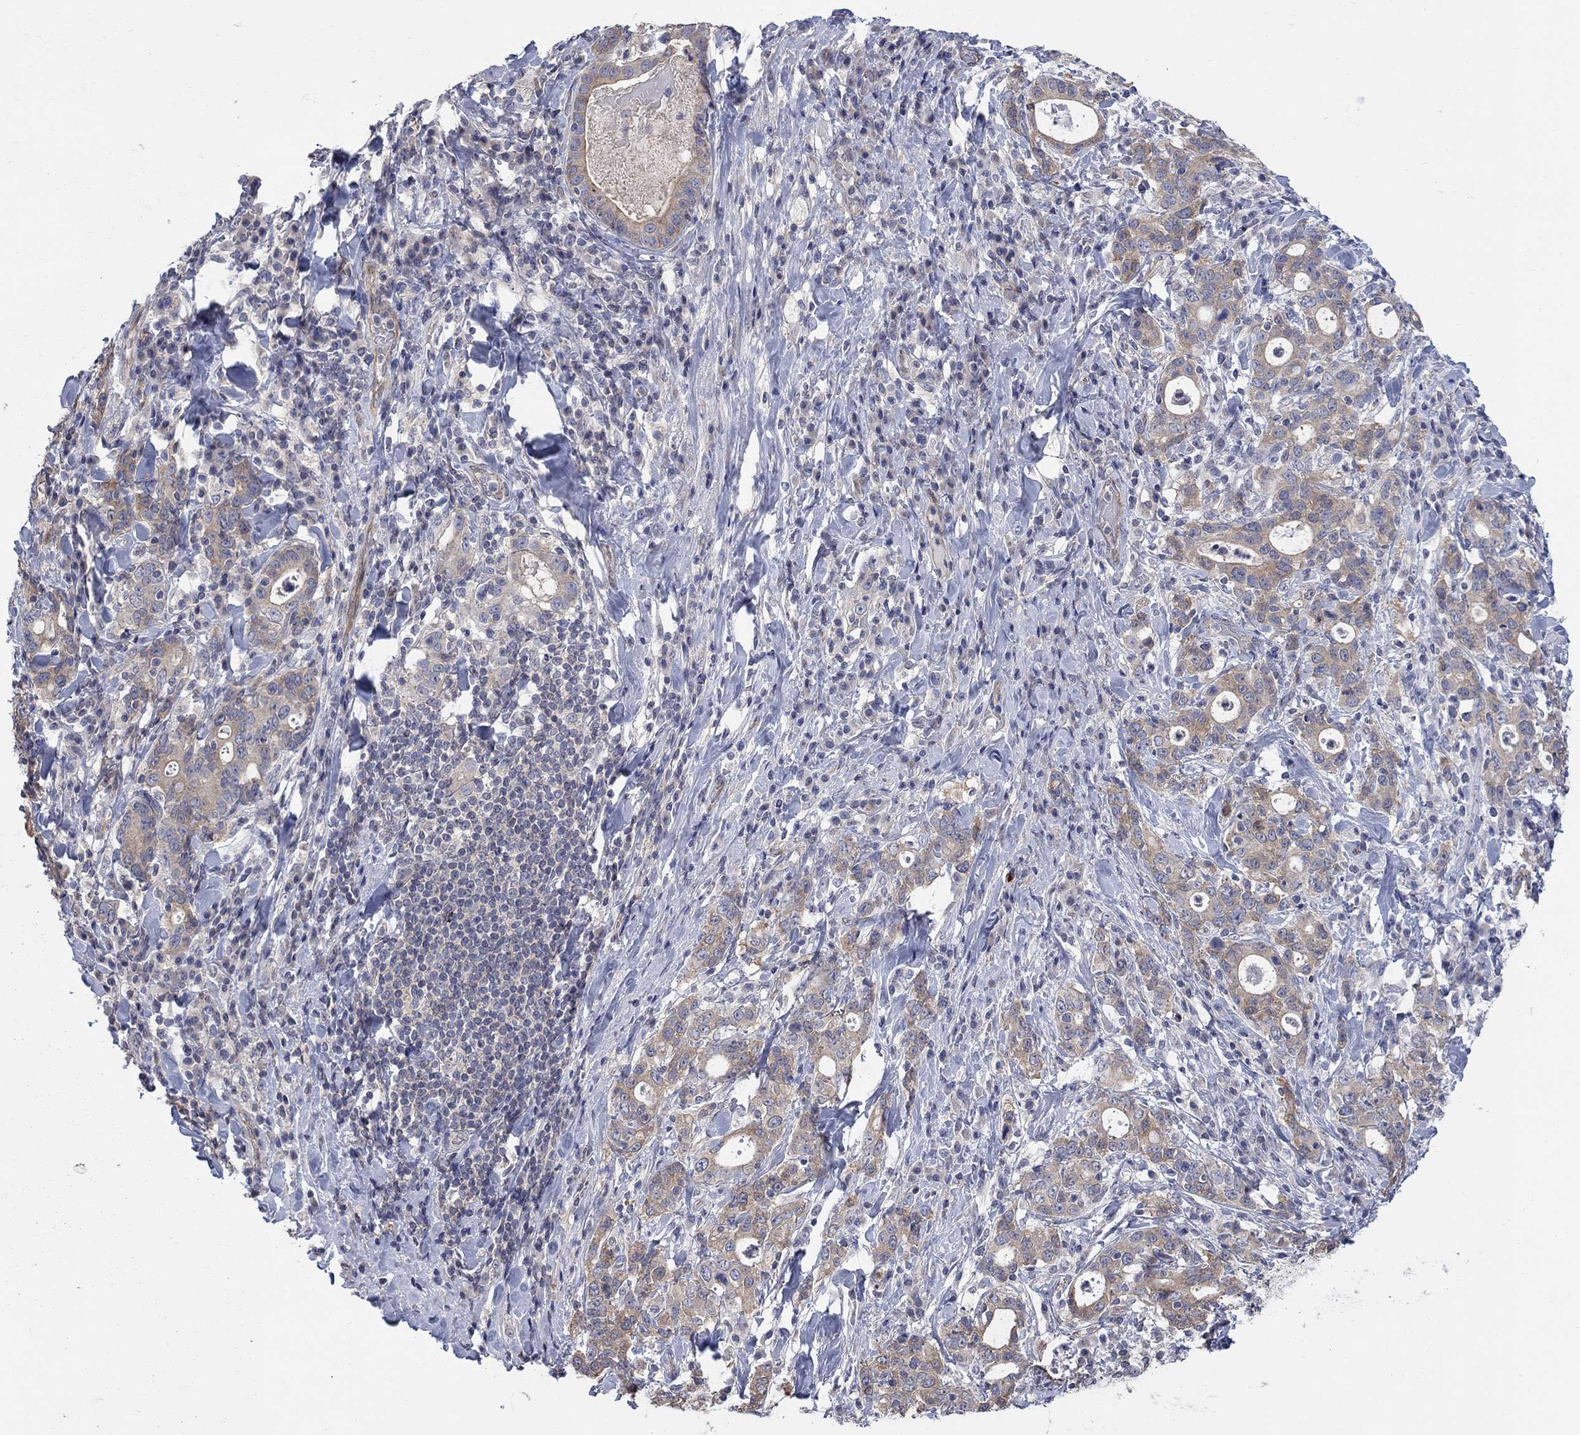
{"staining": {"intensity": "weak", "quantity": "25%-75%", "location": "cytoplasmic/membranous"}, "tissue": "stomach cancer", "cell_type": "Tumor cells", "image_type": "cancer", "snomed": [{"axis": "morphology", "description": "Adenocarcinoma, NOS"}, {"axis": "topography", "description": "Stomach"}], "caption": "A brown stain labels weak cytoplasmic/membranous expression of a protein in stomach cancer (adenocarcinoma) tumor cells. (DAB IHC, brown staining for protein, blue staining for nuclei).", "gene": "PDZD2", "patient": {"sex": "male", "age": 79}}